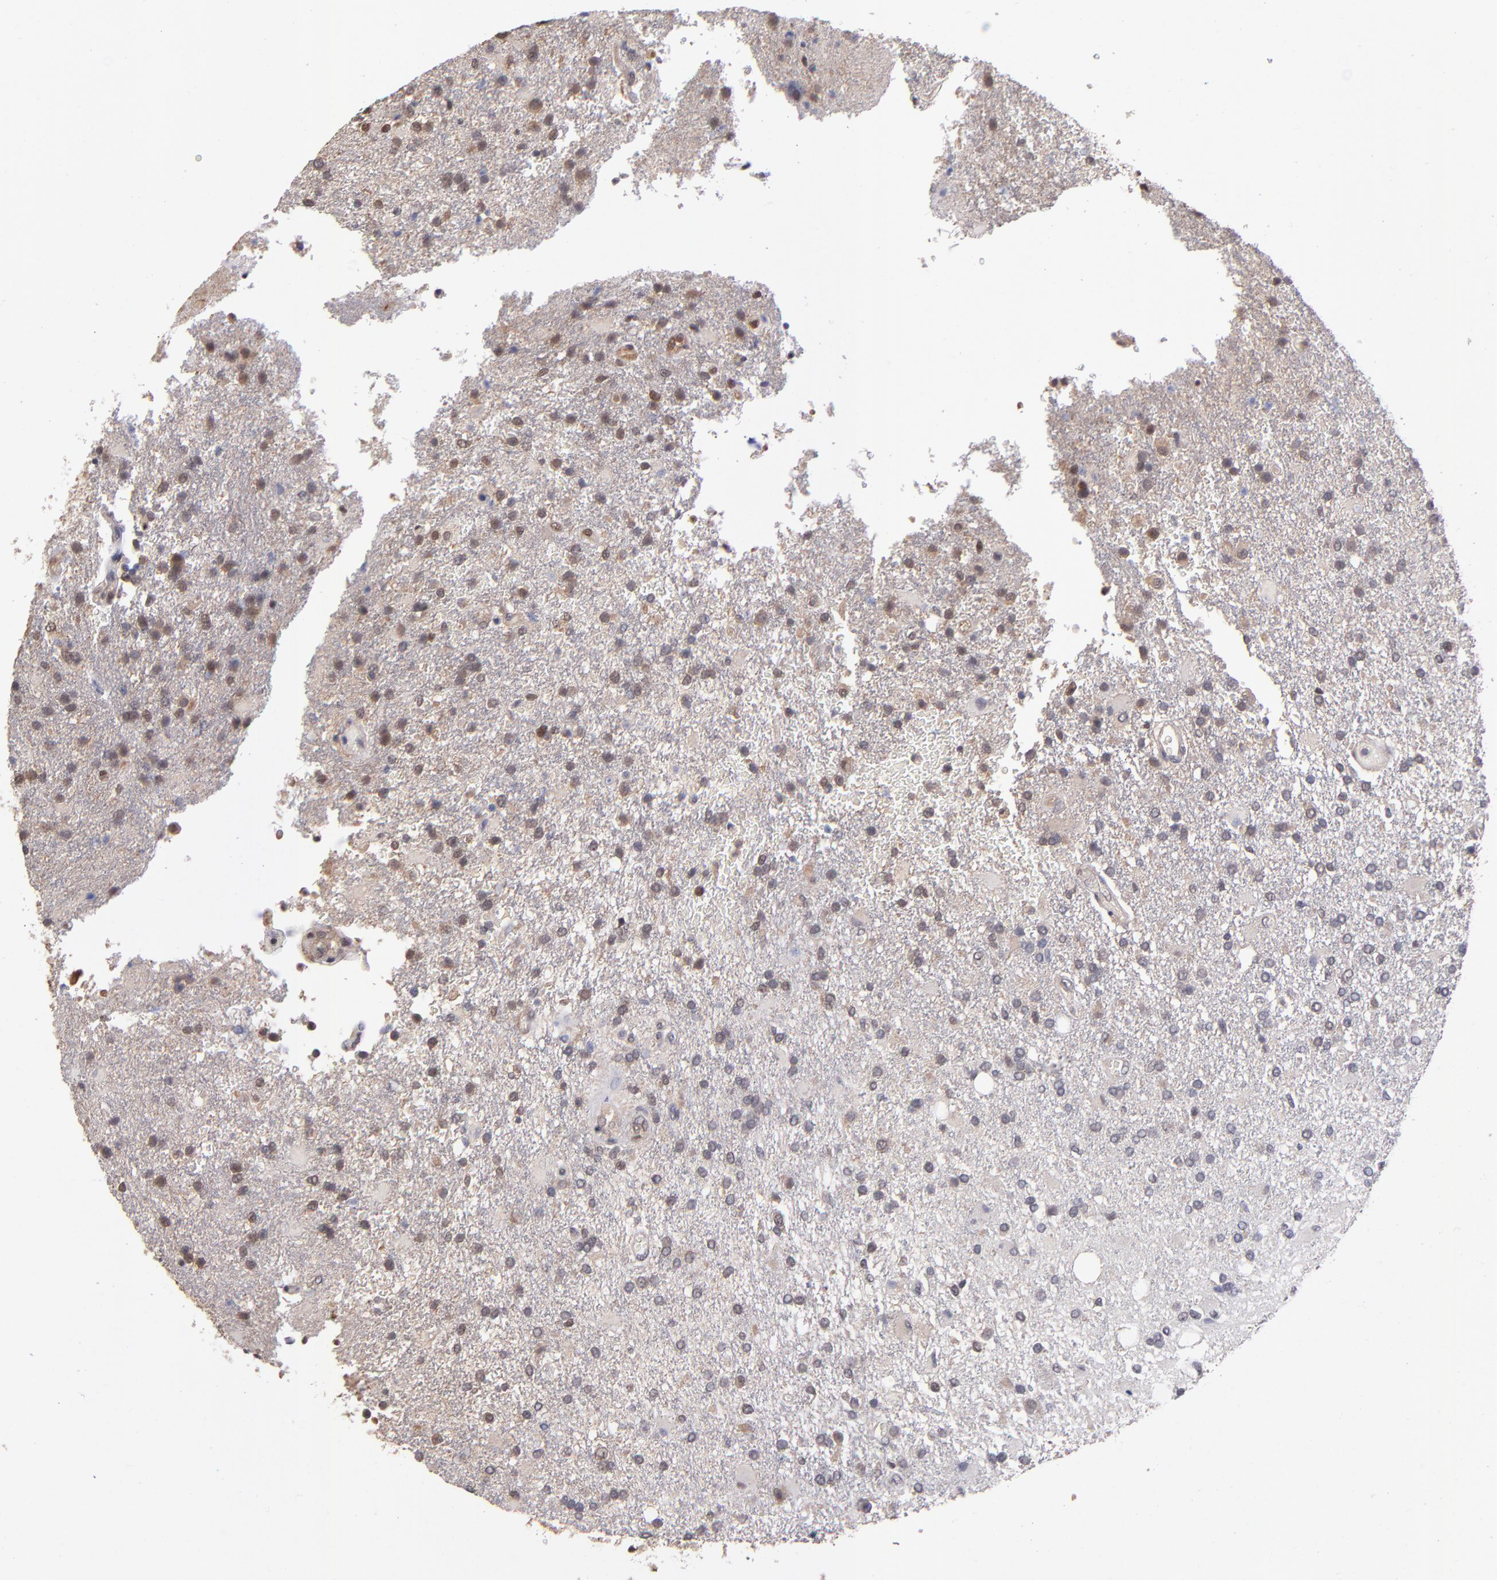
{"staining": {"intensity": "weak", "quantity": "<25%", "location": "cytoplasmic/membranous,nuclear"}, "tissue": "glioma", "cell_type": "Tumor cells", "image_type": "cancer", "snomed": [{"axis": "morphology", "description": "Glioma, malignant, High grade"}, {"axis": "topography", "description": "Cerebral cortex"}], "caption": "Immunohistochemistry micrograph of neoplastic tissue: human glioma stained with DAB (3,3'-diaminobenzidine) exhibits no significant protein positivity in tumor cells. The staining was performed using DAB to visualize the protein expression in brown, while the nuclei were stained in blue with hematoxylin (Magnification: 20x).", "gene": "PSMD10", "patient": {"sex": "male", "age": 79}}